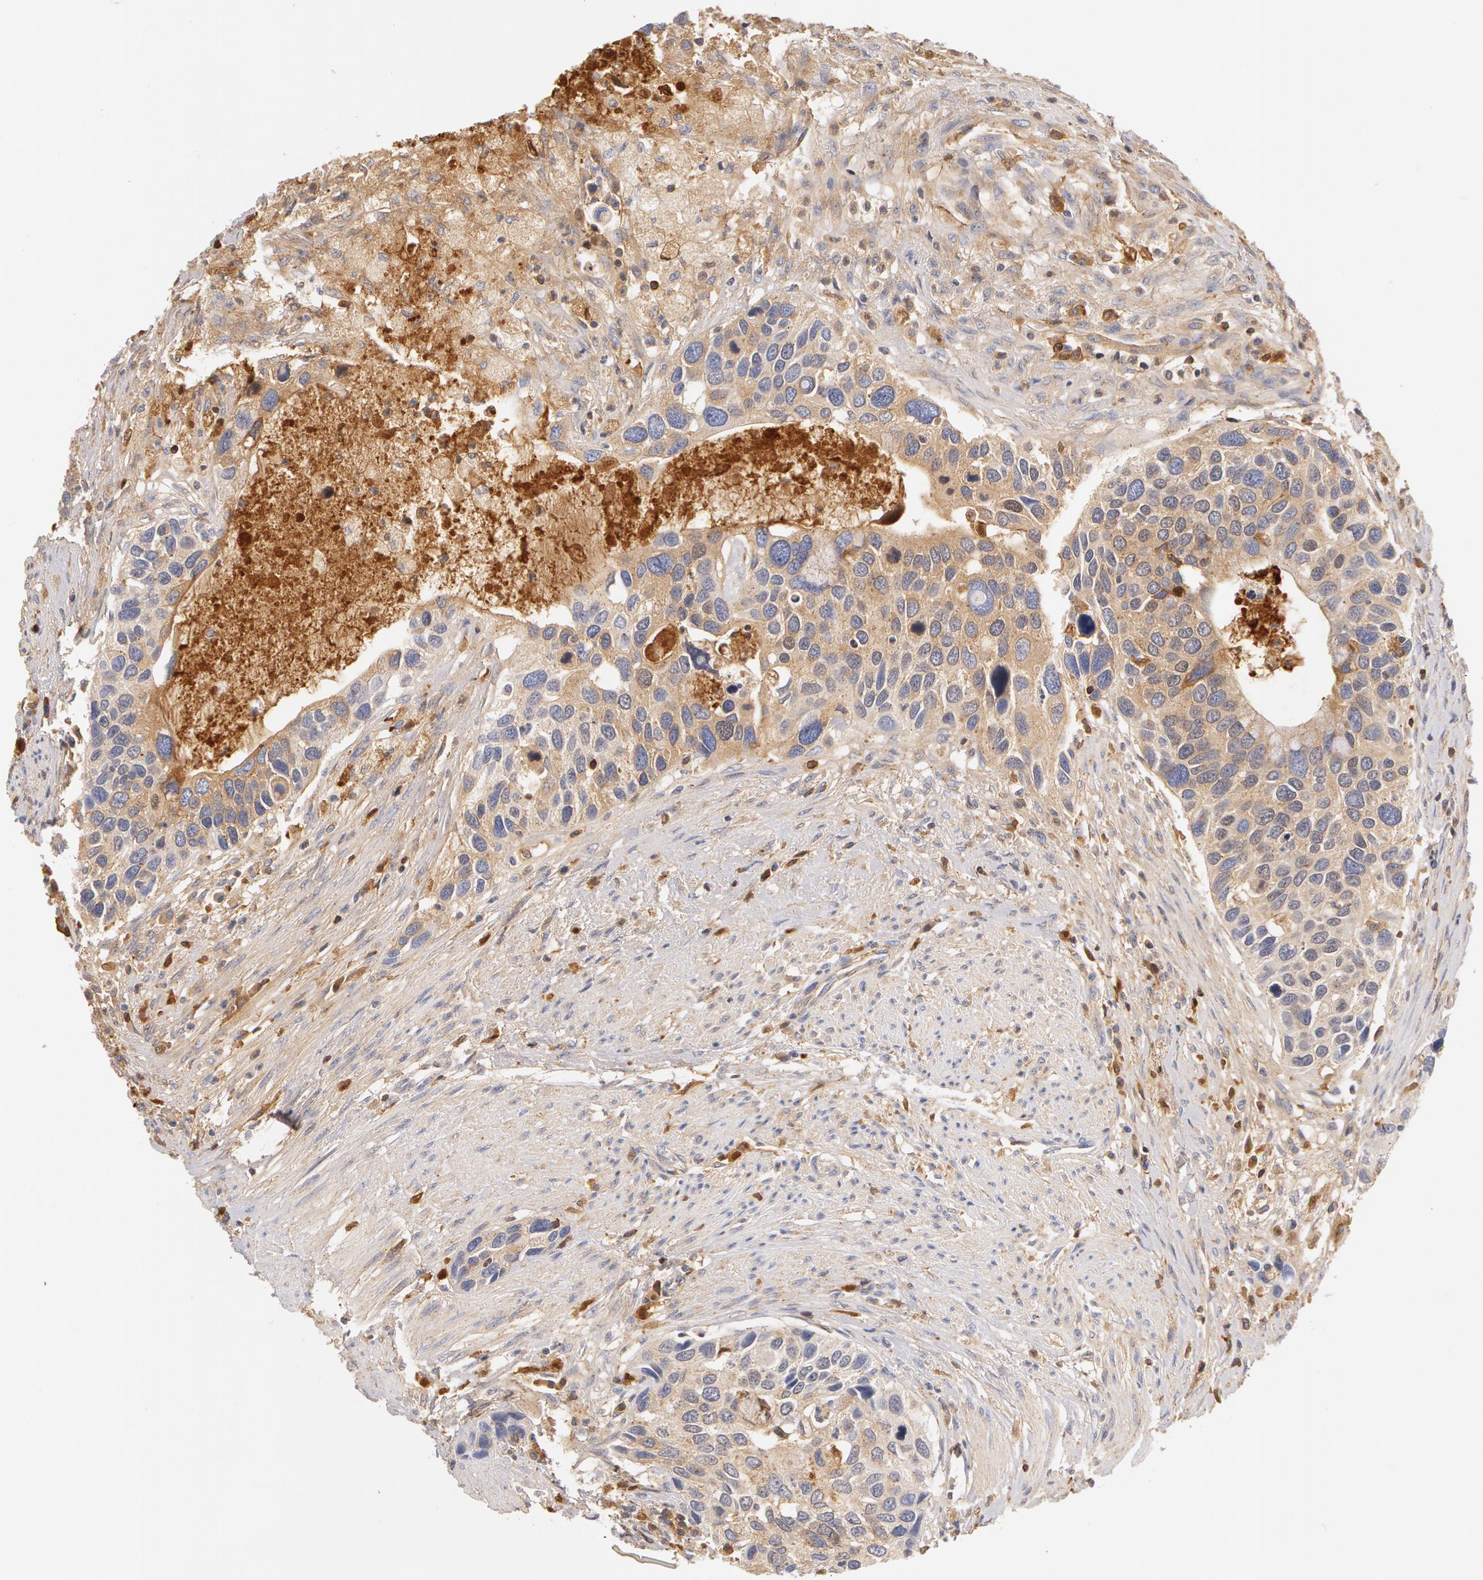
{"staining": {"intensity": "weak", "quantity": "25%-75%", "location": "cytoplasmic/membranous"}, "tissue": "urothelial cancer", "cell_type": "Tumor cells", "image_type": "cancer", "snomed": [{"axis": "morphology", "description": "Urothelial carcinoma, High grade"}, {"axis": "topography", "description": "Urinary bladder"}], "caption": "Human urothelial cancer stained with a protein marker displays weak staining in tumor cells.", "gene": "GC", "patient": {"sex": "male", "age": 66}}